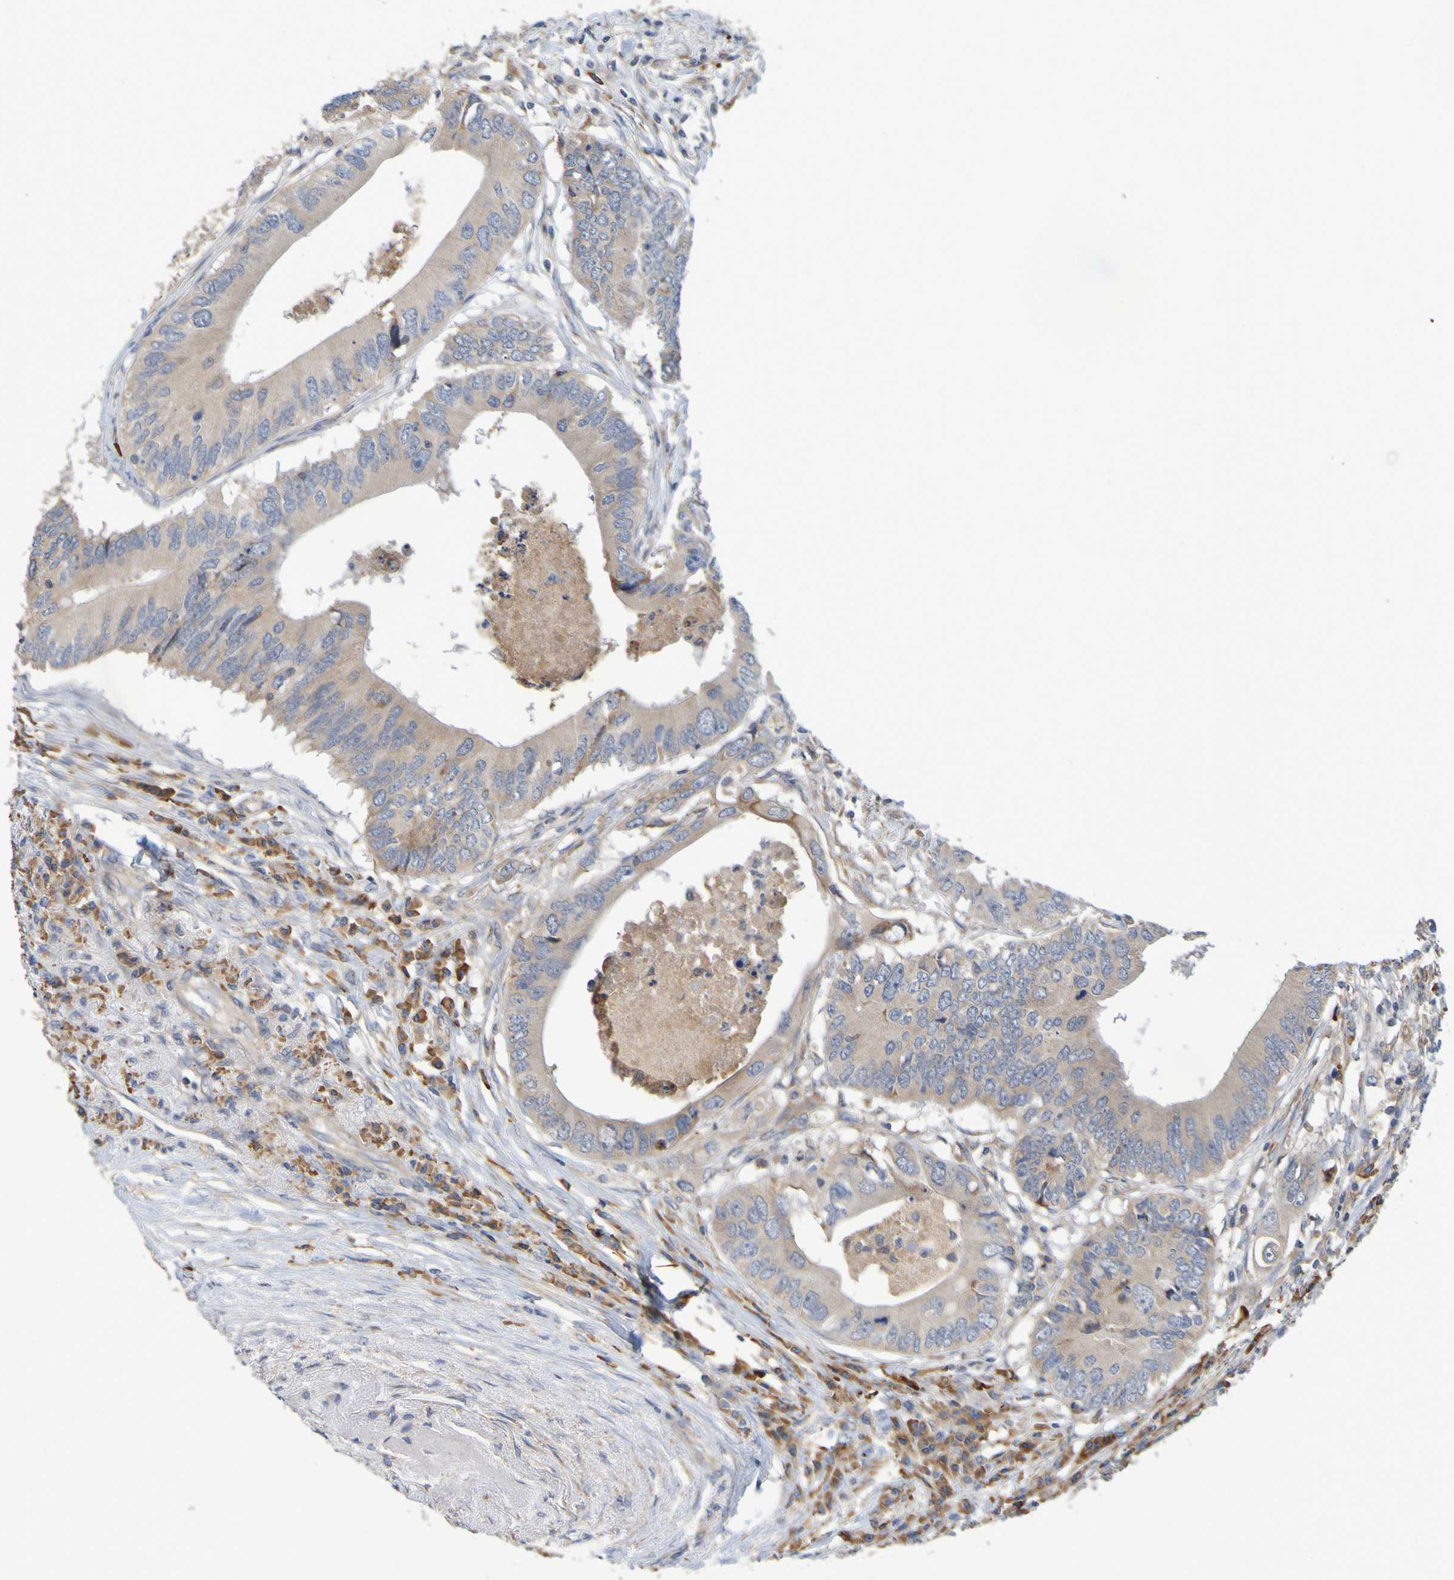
{"staining": {"intensity": "weak", "quantity": ">75%", "location": "cytoplasmic/membranous"}, "tissue": "colorectal cancer", "cell_type": "Tumor cells", "image_type": "cancer", "snomed": [{"axis": "morphology", "description": "Adenocarcinoma, NOS"}, {"axis": "topography", "description": "Colon"}], "caption": "IHC photomicrograph of neoplastic tissue: adenocarcinoma (colorectal) stained using IHC reveals low levels of weak protein expression localized specifically in the cytoplasmic/membranous of tumor cells, appearing as a cytoplasmic/membranous brown color.", "gene": "CLDN18", "patient": {"sex": "male", "age": 71}}